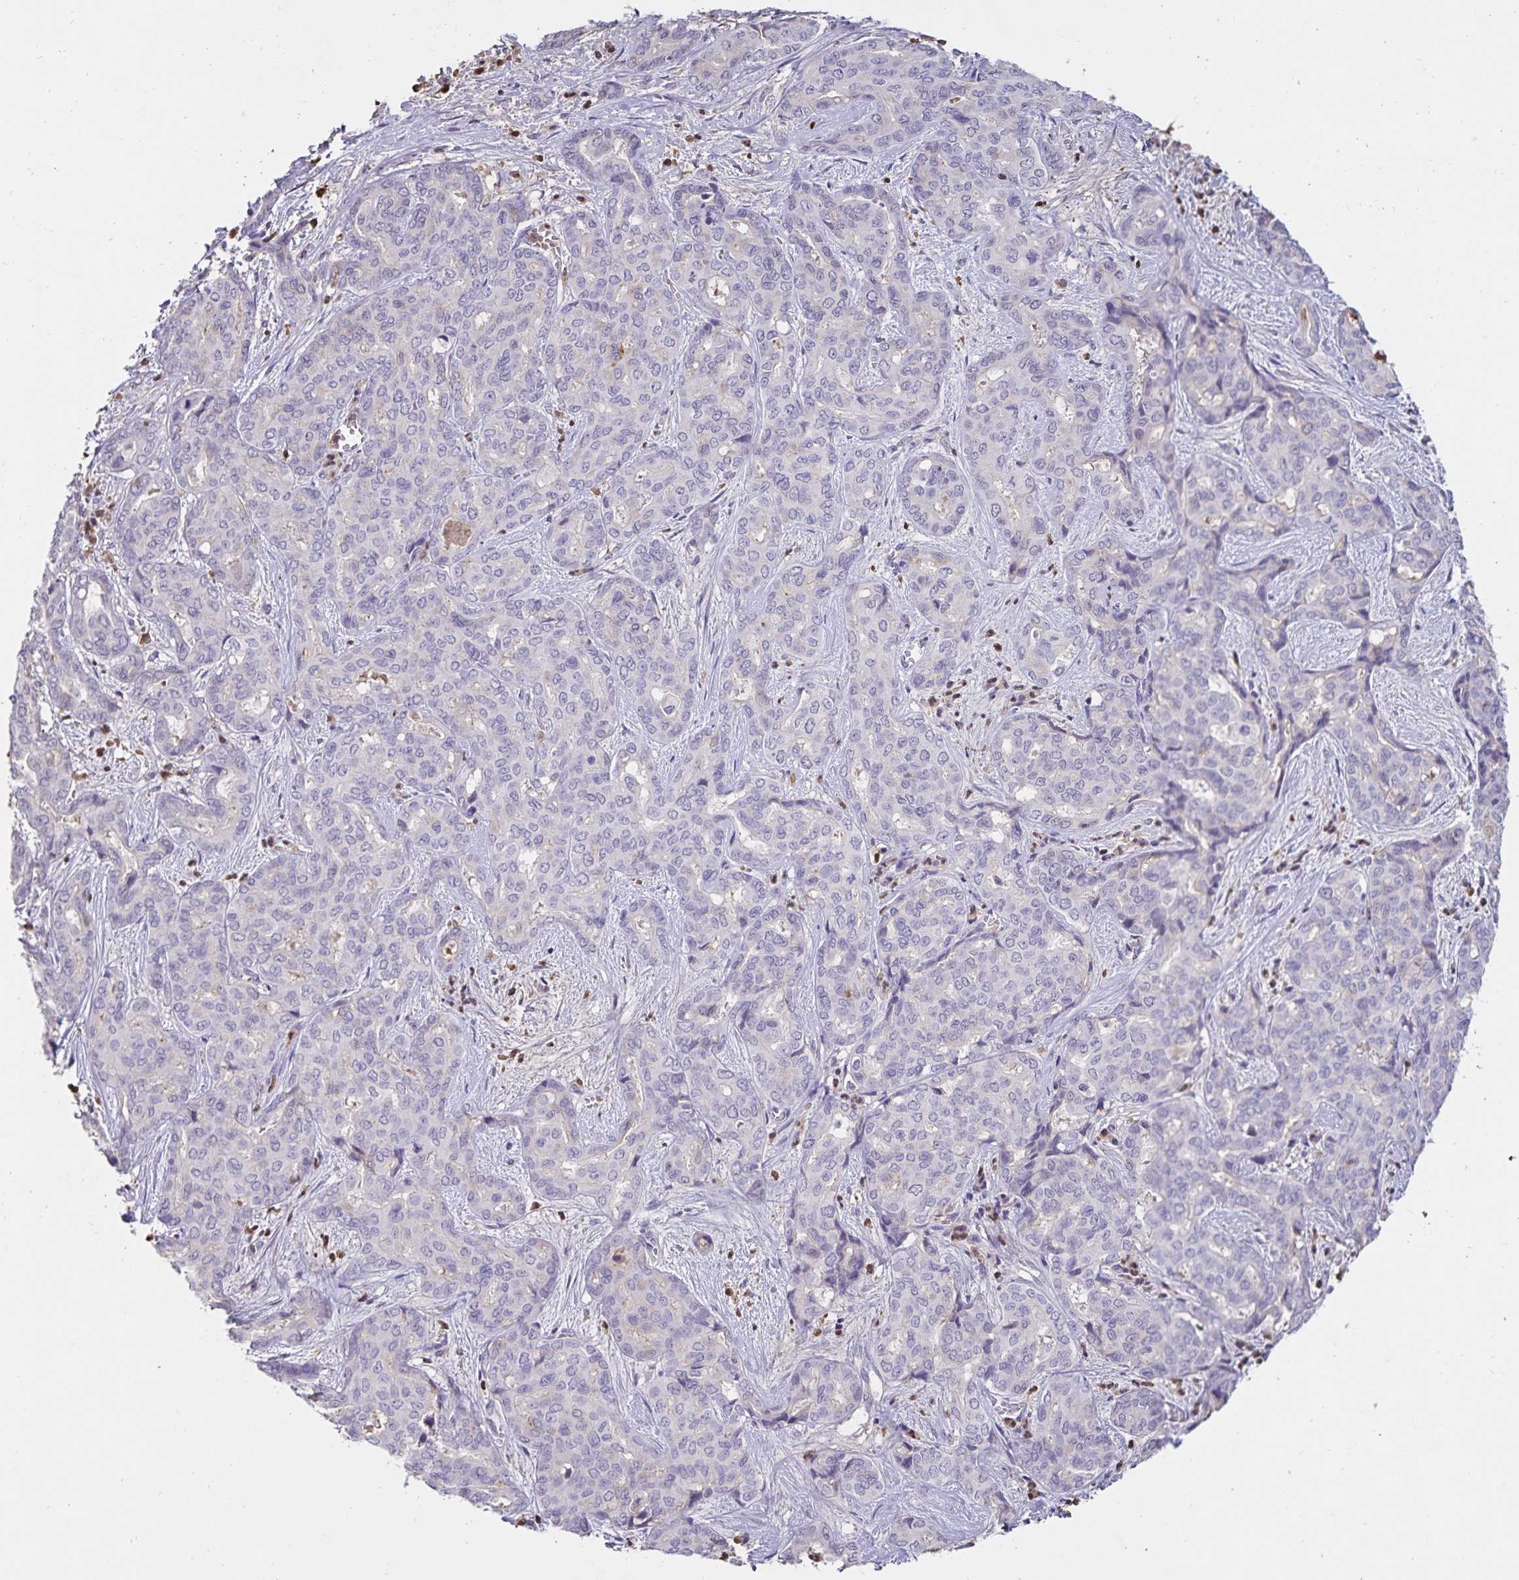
{"staining": {"intensity": "negative", "quantity": "none", "location": "none"}, "tissue": "liver cancer", "cell_type": "Tumor cells", "image_type": "cancer", "snomed": [{"axis": "morphology", "description": "Cholangiocarcinoma"}, {"axis": "topography", "description": "Liver"}], "caption": "Tumor cells are negative for protein expression in human liver cholangiocarcinoma.", "gene": "FGG", "patient": {"sex": "female", "age": 64}}